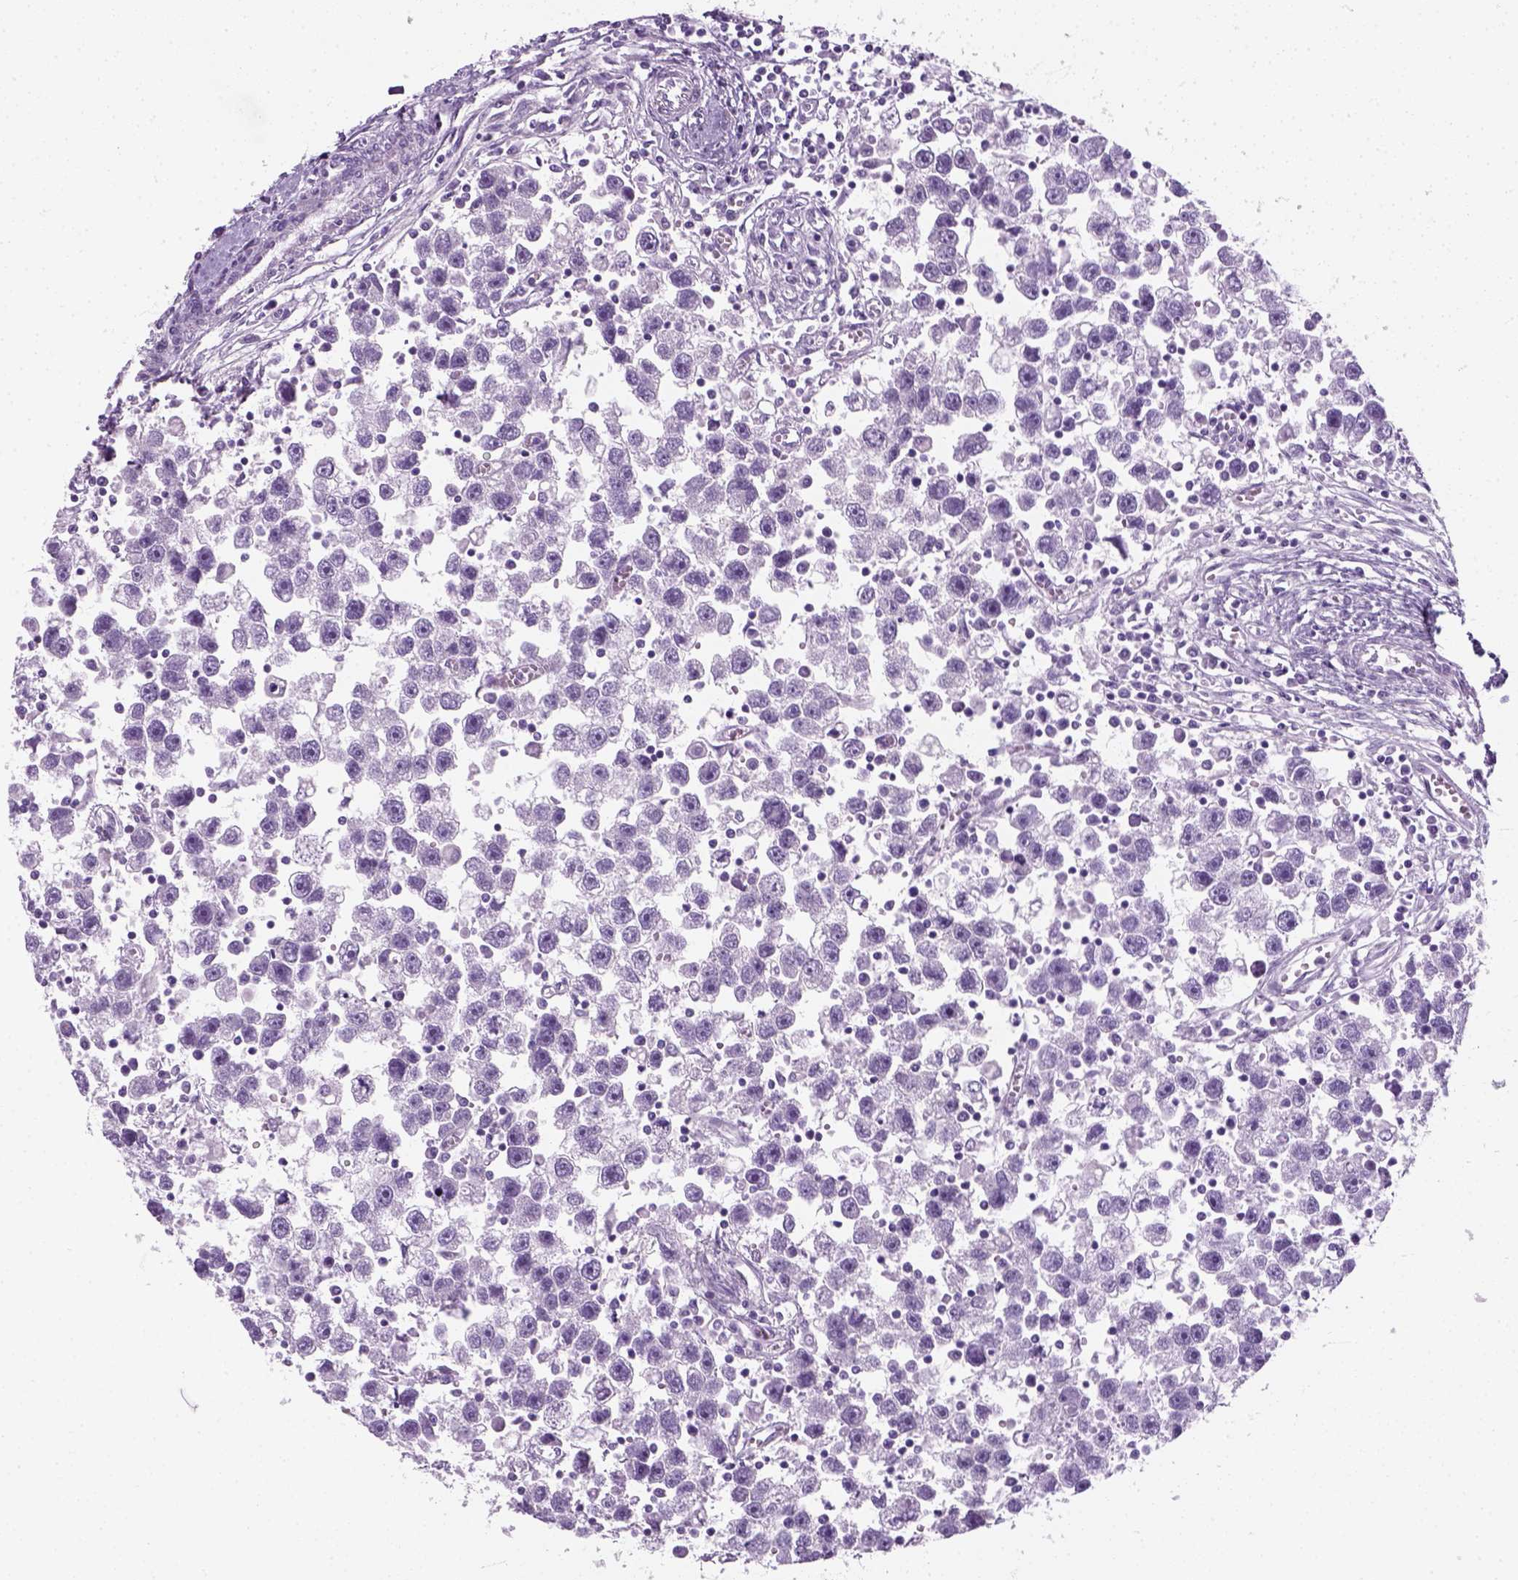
{"staining": {"intensity": "negative", "quantity": "none", "location": "none"}, "tissue": "testis cancer", "cell_type": "Tumor cells", "image_type": "cancer", "snomed": [{"axis": "morphology", "description": "Seminoma, NOS"}, {"axis": "topography", "description": "Testis"}], "caption": "Testis cancer was stained to show a protein in brown. There is no significant positivity in tumor cells.", "gene": "SLC12A5", "patient": {"sex": "male", "age": 30}}